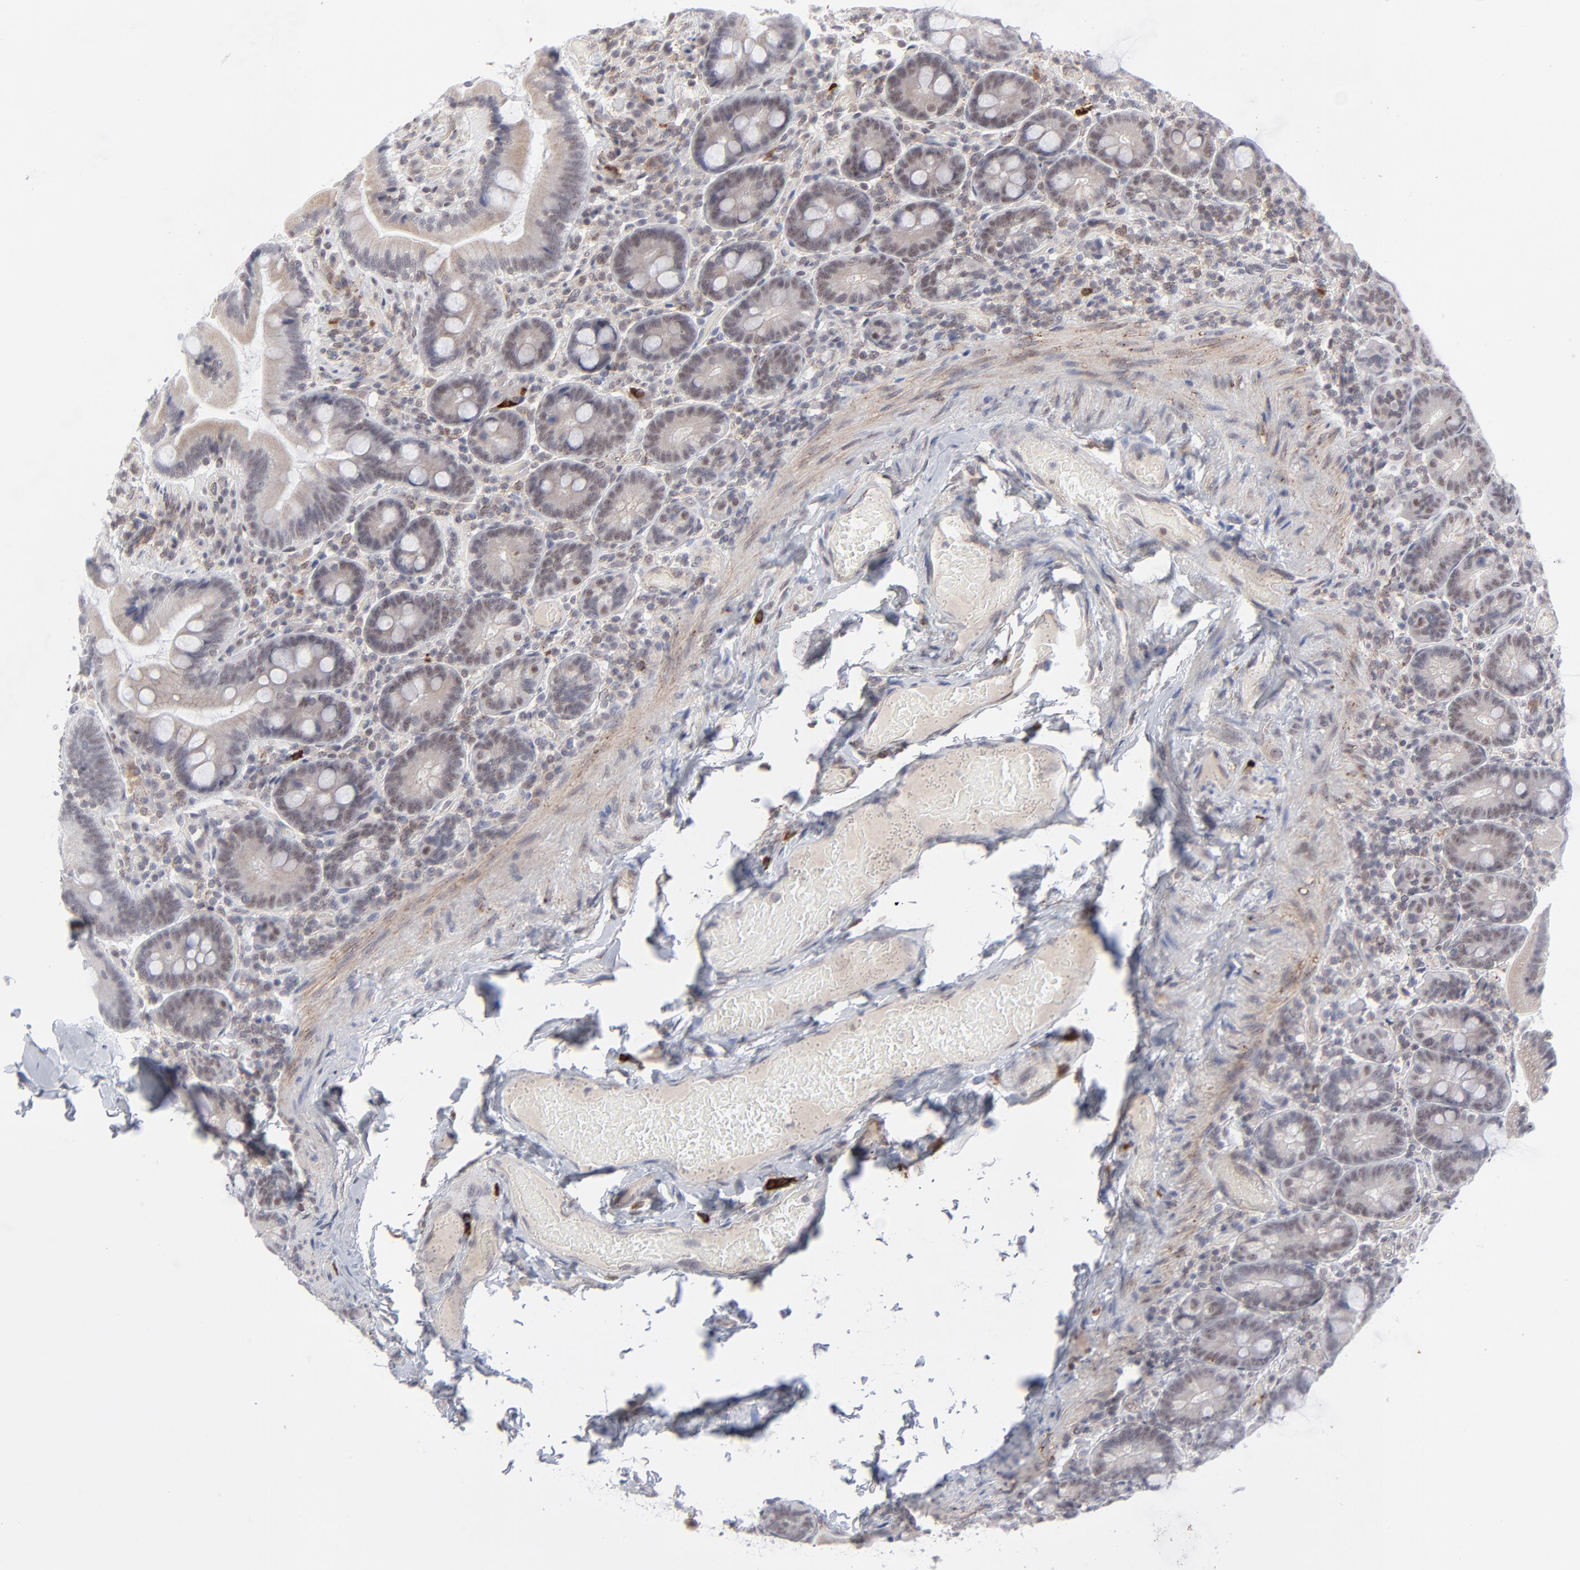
{"staining": {"intensity": "weak", "quantity": "25%-75%", "location": "cytoplasmic/membranous,nuclear"}, "tissue": "duodenum", "cell_type": "Glandular cells", "image_type": "normal", "snomed": [{"axis": "morphology", "description": "Normal tissue, NOS"}, {"axis": "topography", "description": "Duodenum"}], "caption": "Brown immunohistochemical staining in normal human duodenum demonstrates weak cytoplasmic/membranous,nuclear expression in about 25%-75% of glandular cells.", "gene": "NBN", "patient": {"sex": "male", "age": 66}}